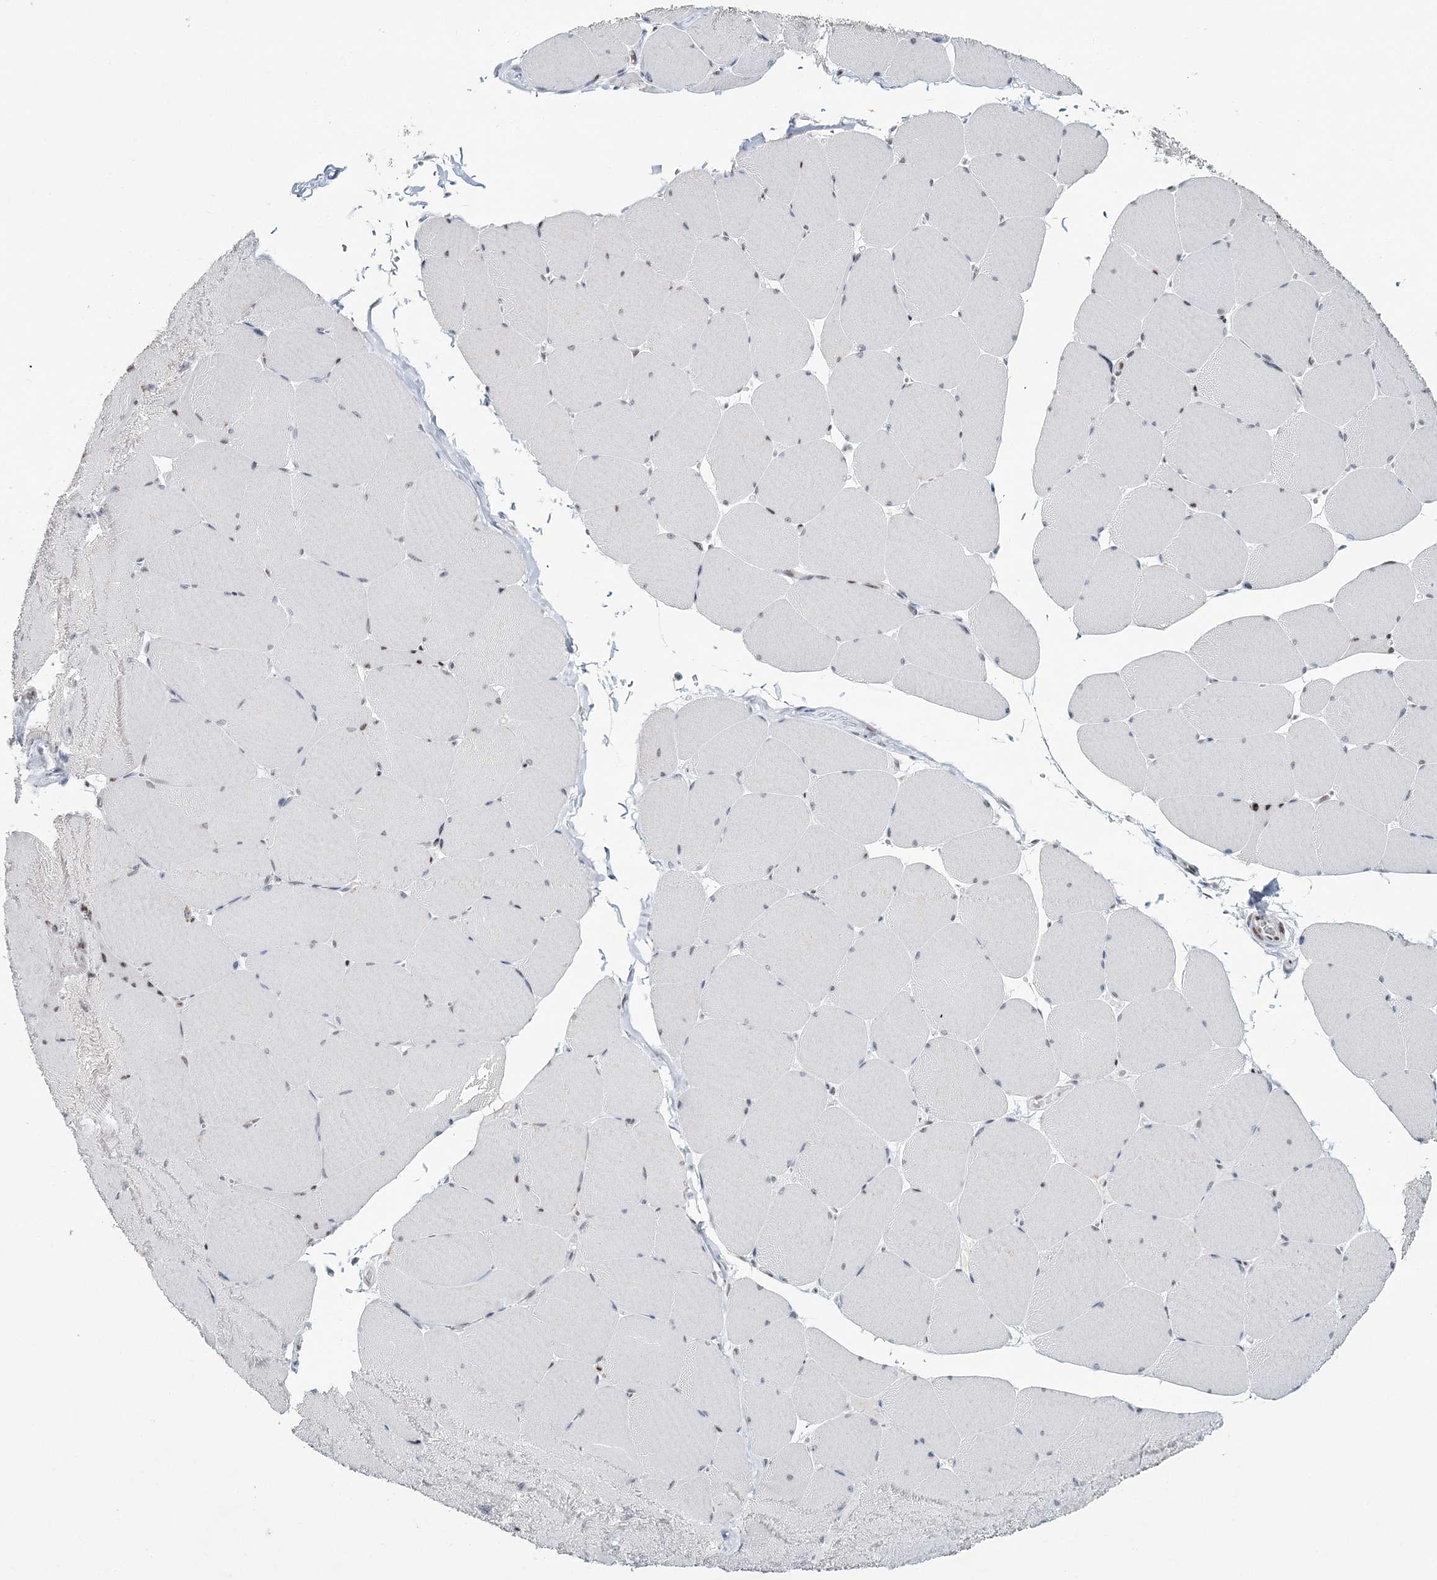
{"staining": {"intensity": "weak", "quantity": "<25%", "location": "nuclear"}, "tissue": "skeletal muscle", "cell_type": "Myocytes", "image_type": "normal", "snomed": [{"axis": "morphology", "description": "Normal tissue, NOS"}, {"axis": "topography", "description": "Skeletal muscle"}, {"axis": "topography", "description": "Head-Neck"}], "caption": "Immunohistochemical staining of benign human skeletal muscle displays no significant positivity in myocytes.", "gene": "LRRFIP2", "patient": {"sex": "male", "age": 66}}